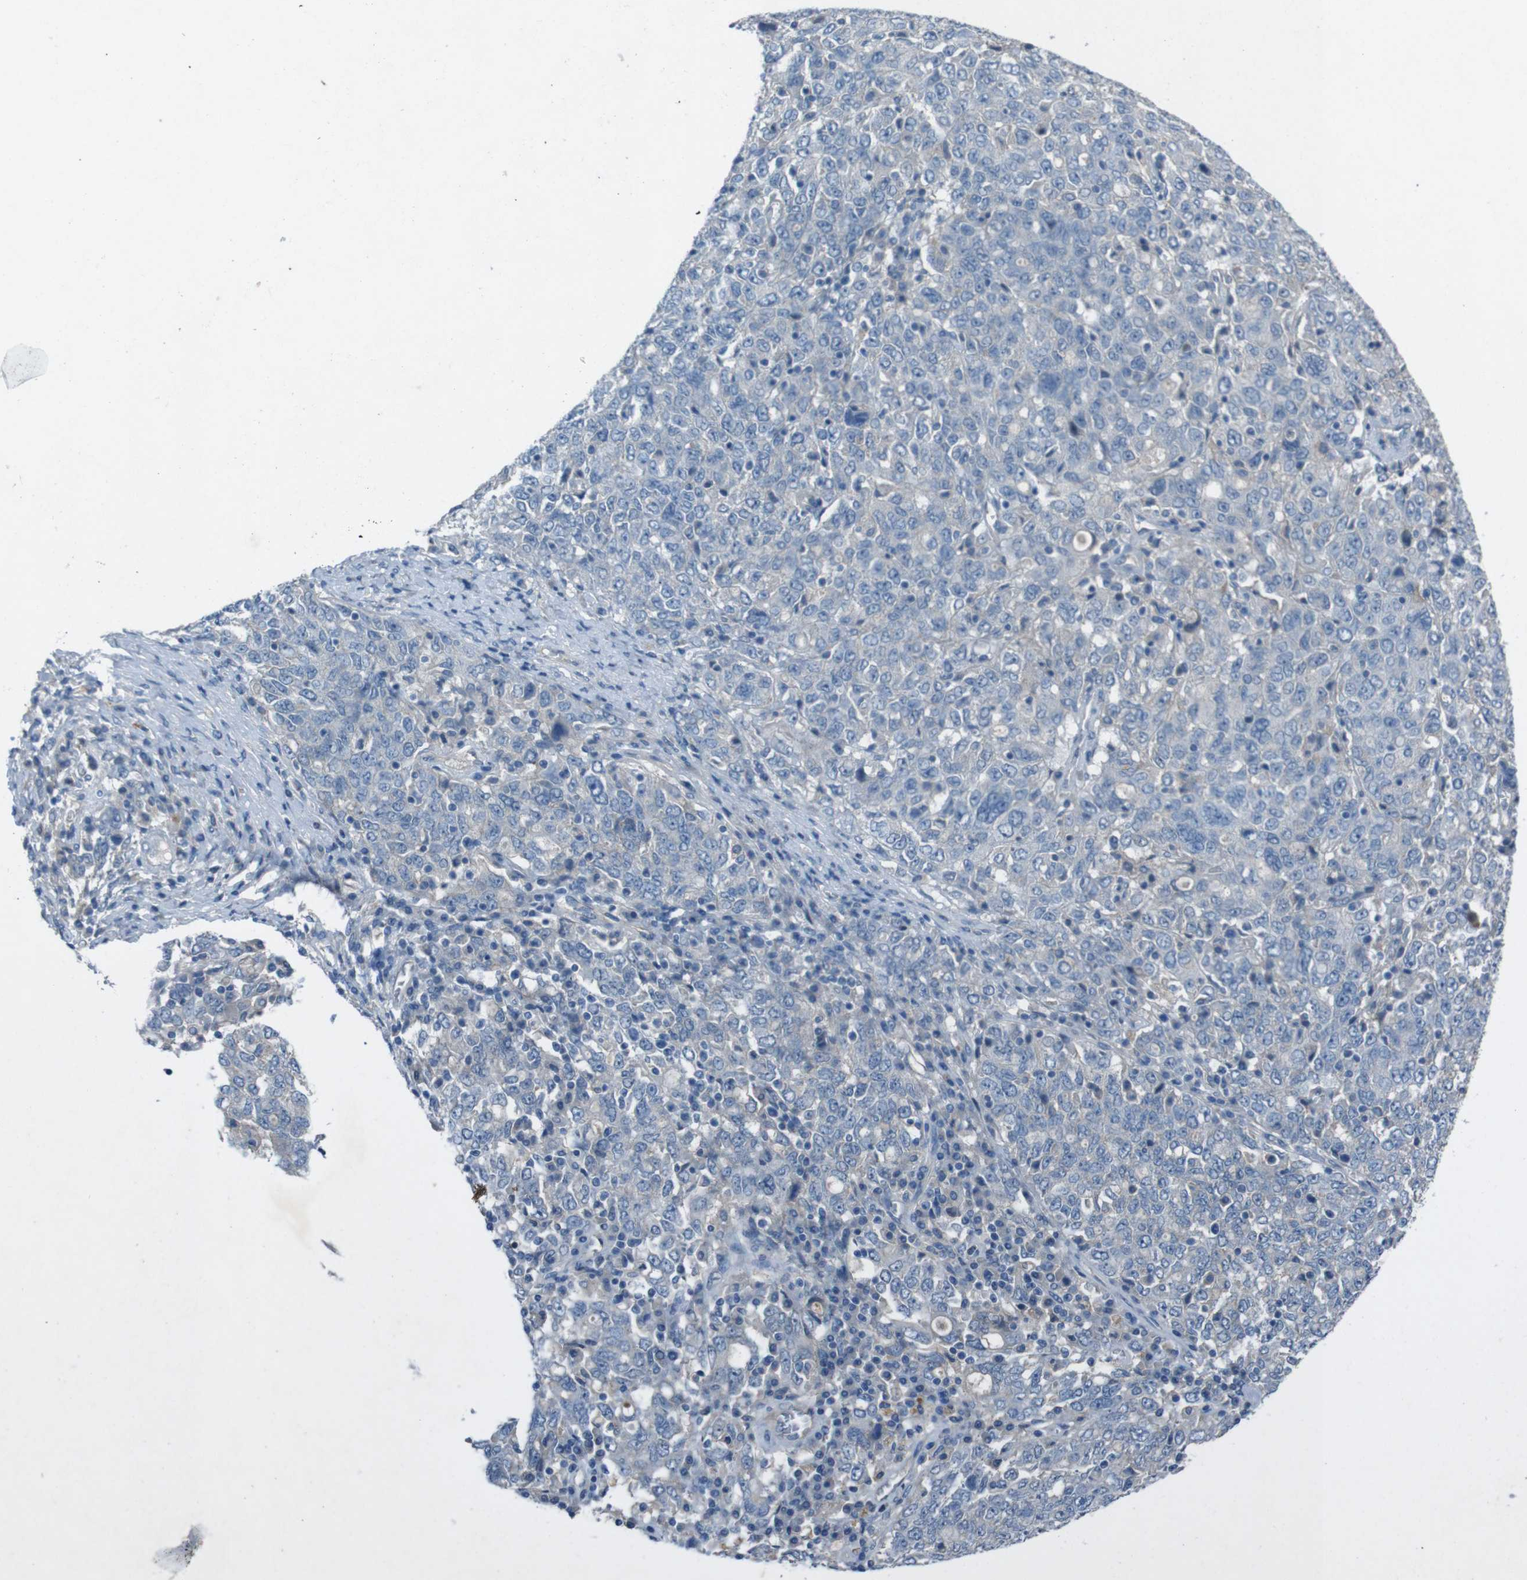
{"staining": {"intensity": "negative", "quantity": "none", "location": "none"}, "tissue": "ovarian cancer", "cell_type": "Tumor cells", "image_type": "cancer", "snomed": [{"axis": "morphology", "description": "Carcinoma, endometroid"}, {"axis": "topography", "description": "Ovary"}], "caption": "The IHC photomicrograph has no significant expression in tumor cells of ovarian cancer tissue.", "gene": "PVR", "patient": {"sex": "female", "age": 62}}